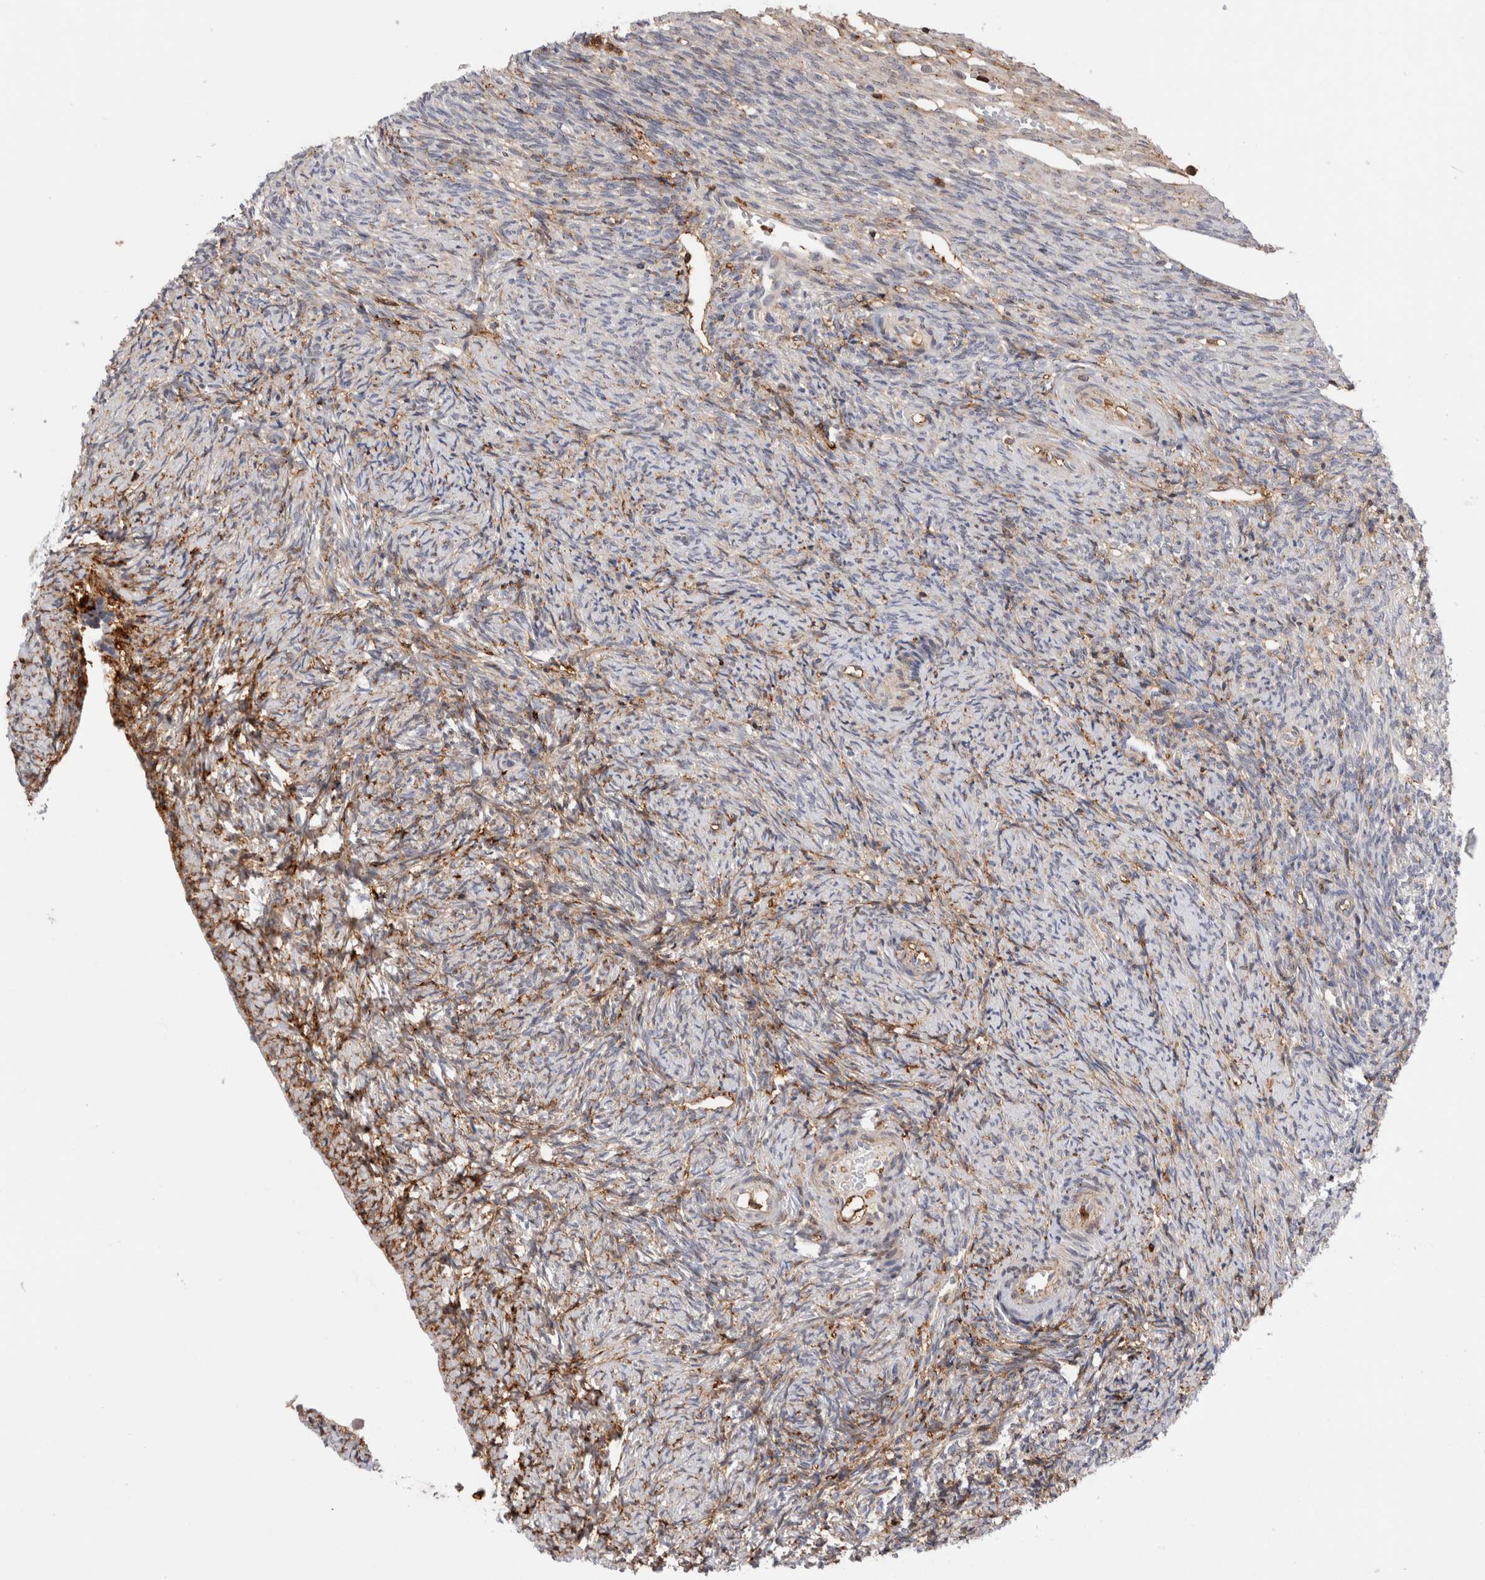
{"staining": {"intensity": "negative", "quantity": "none", "location": "none"}, "tissue": "ovary", "cell_type": "Follicle cells", "image_type": "normal", "snomed": [{"axis": "morphology", "description": "Normal tissue, NOS"}, {"axis": "topography", "description": "Ovary"}], "caption": "This photomicrograph is of unremarkable ovary stained with IHC to label a protein in brown with the nuclei are counter-stained blue. There is no staining in follicle cells.", "gene": "CCDC88B", "patient": {"sex": "female", "age": 41}}